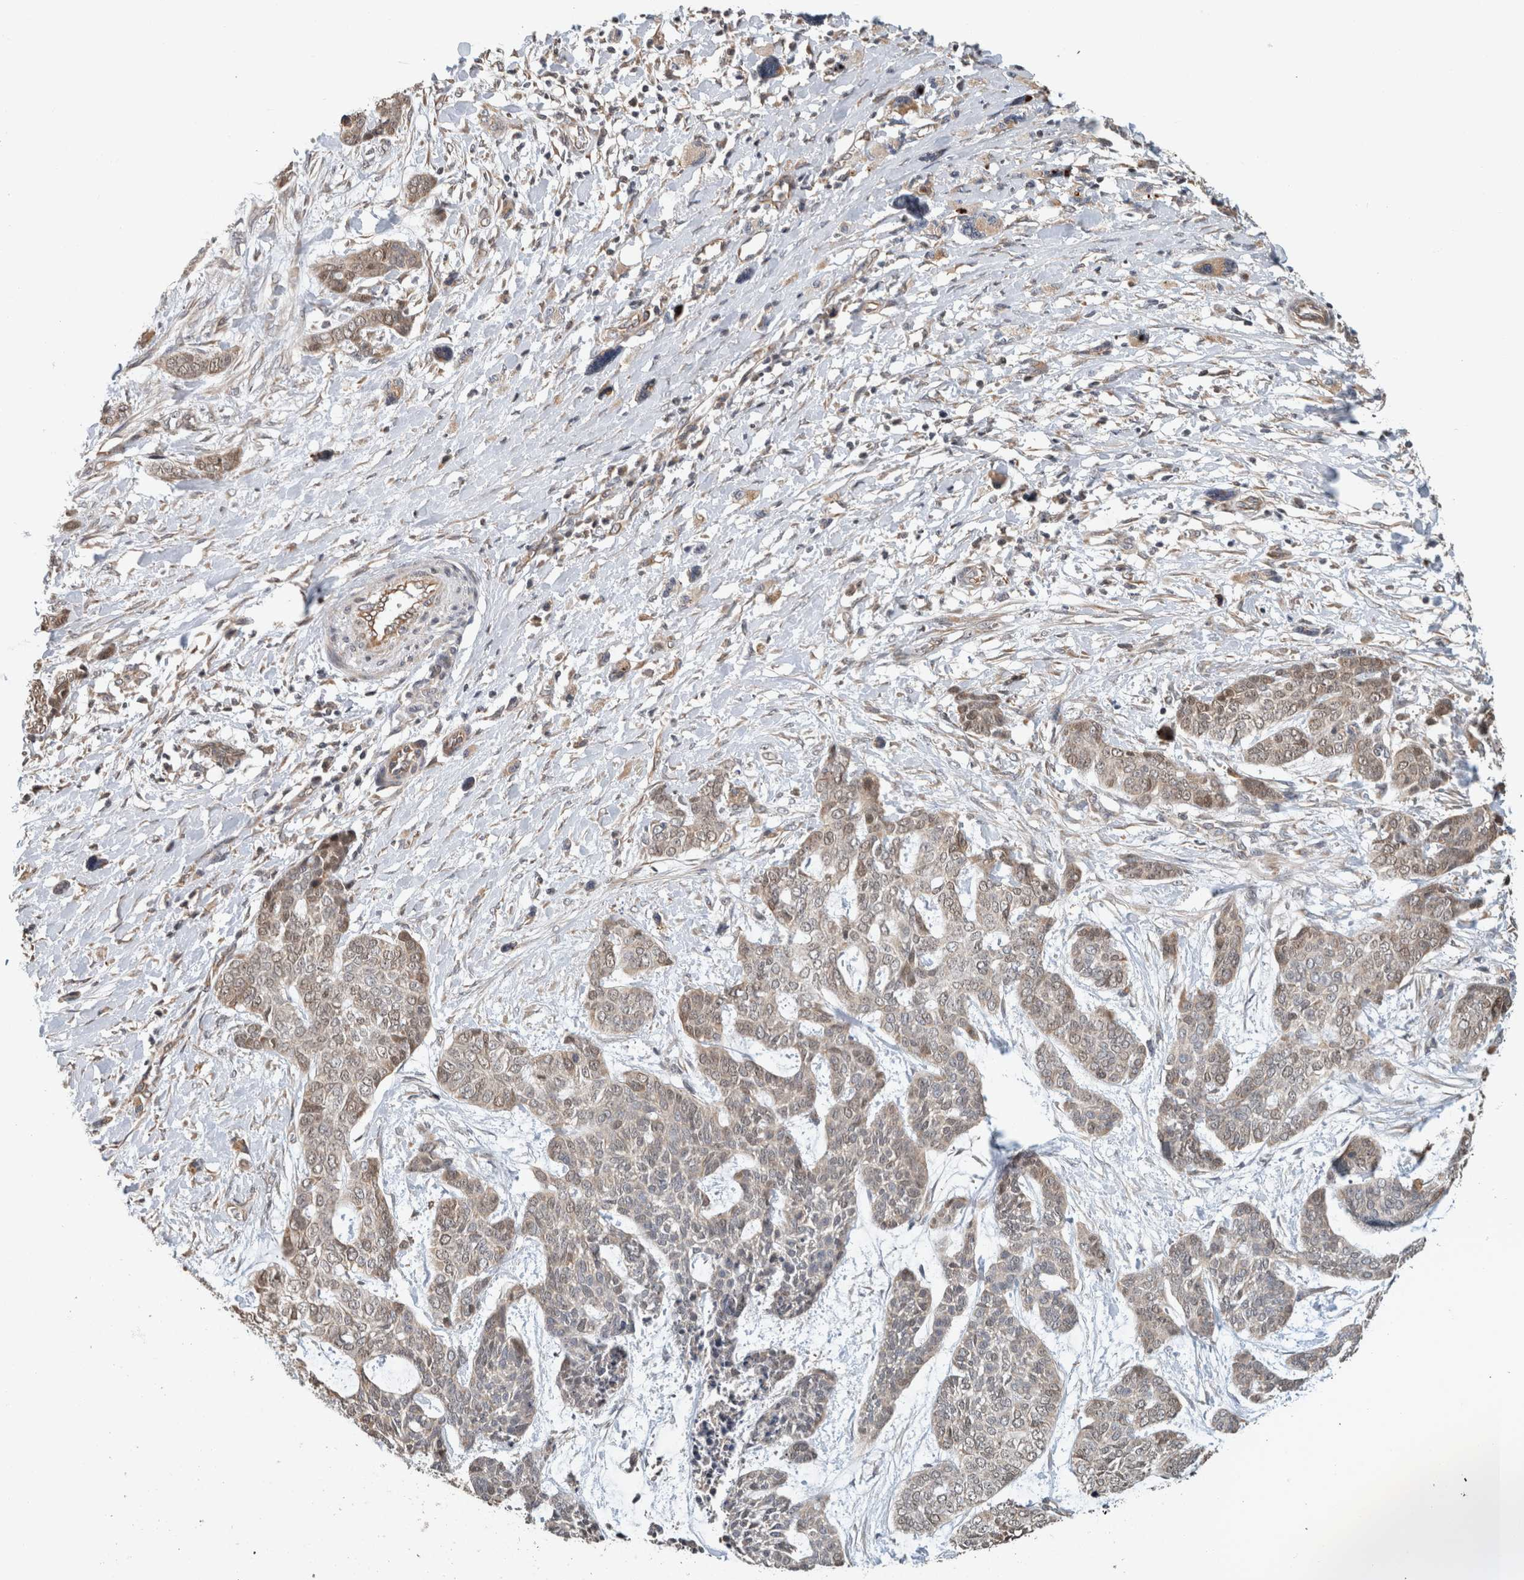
{"staining": {"intensity": "weak", "quantity": "<25%", "location": "cytoplasmic/membranous,nuclear"}, "tissue": "skin cancer", "cell_type": "Tumor cells", "image_type": "cancer", "snomed": [{"axis": "morphology", "description": "Basal cell carcinoma"}, {"axis": "topography", "description": "Skin"}], "caption": "The IHC micrograph has no significant expression in tumor cells of skin cancer tissue.", "gene": "GINS4", "patient": {"sex": "female", "age": 64}}